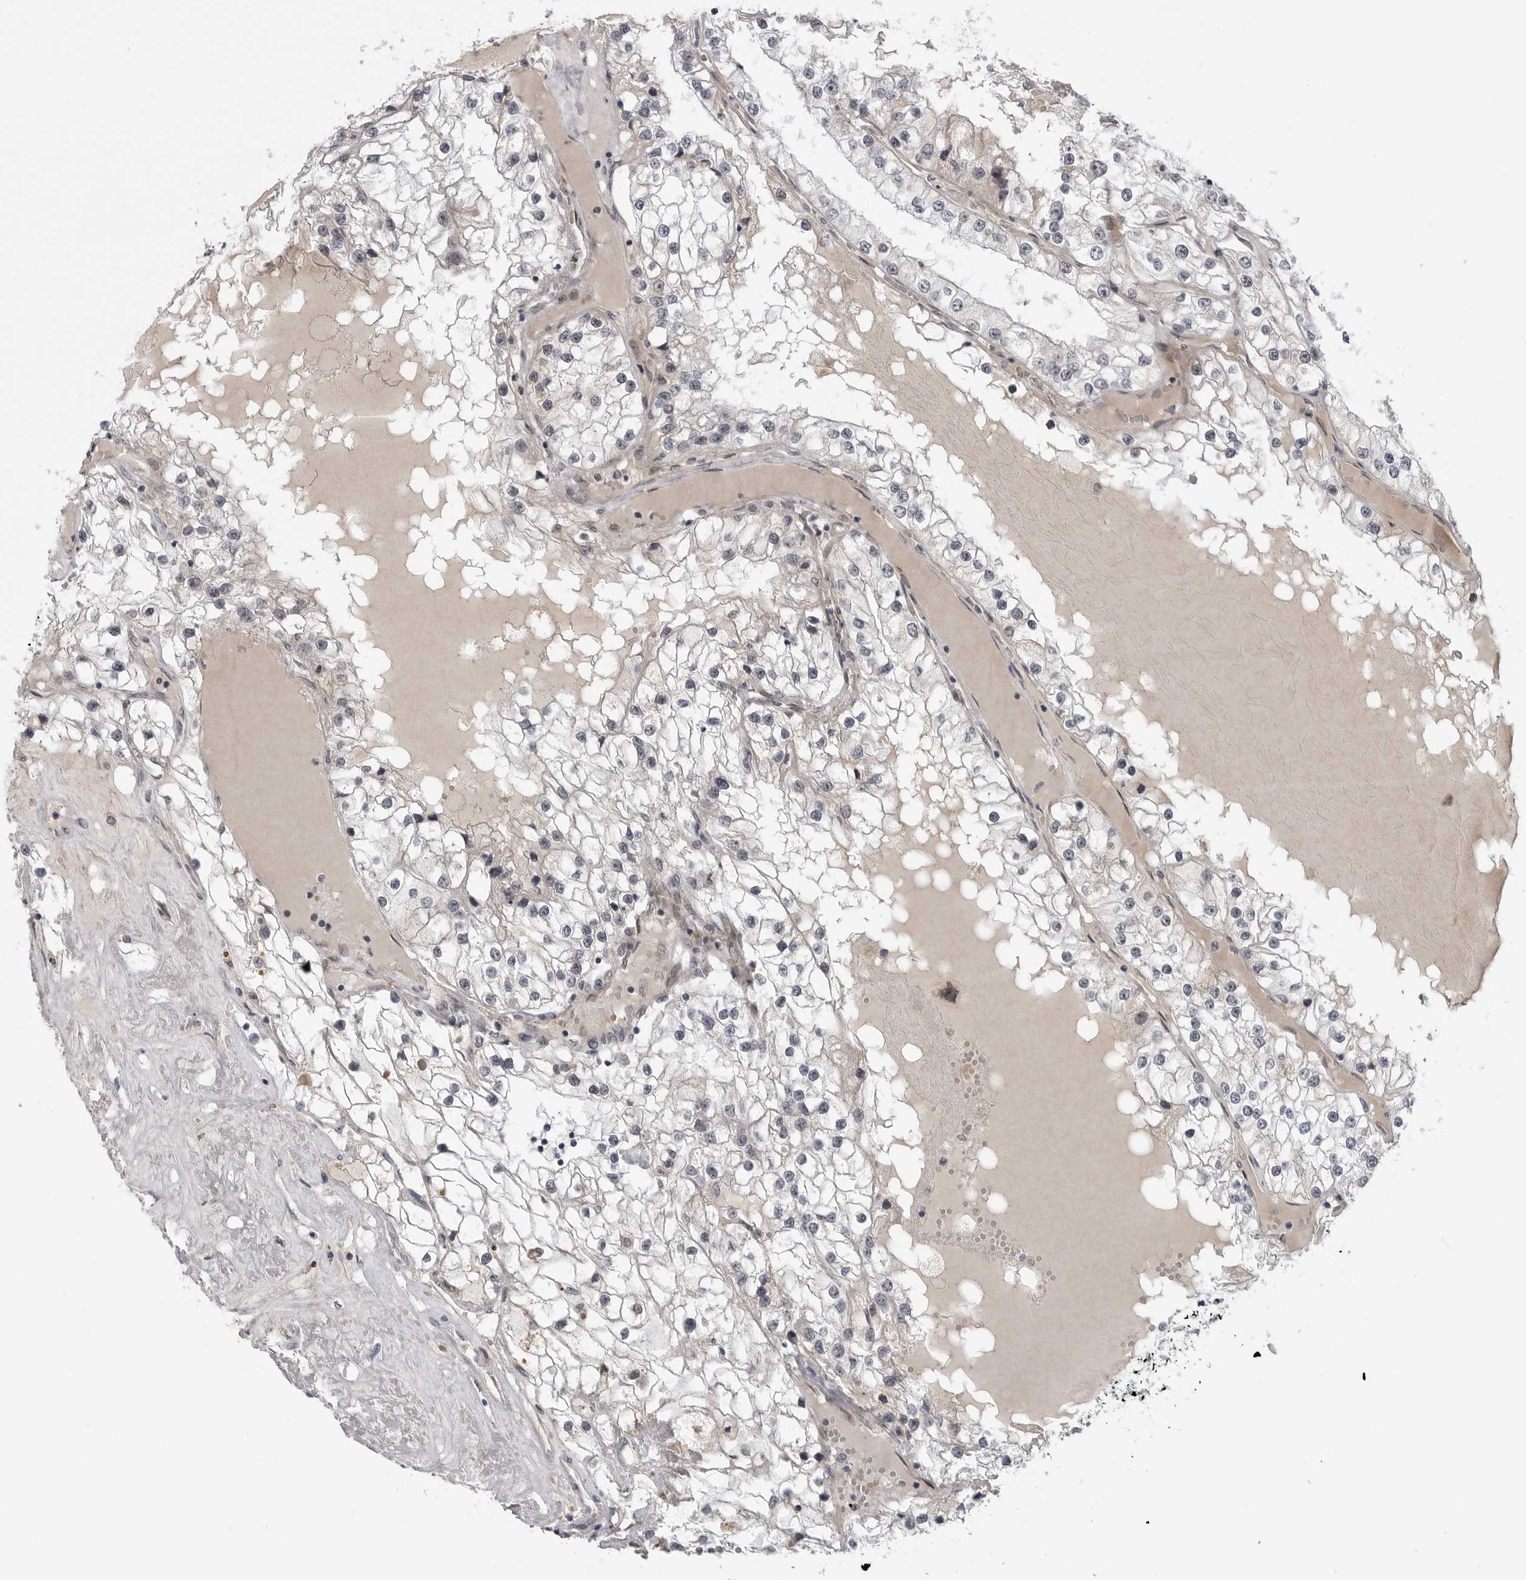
{"staining": {"intensity": "negative", "quantity": "none", "location": "none"}, "tissue": "renal cancer", "cell_type": "Tumor cells", "image_type": "cancer", "snomed": [{"axis": "morphology", "description": "Adenocarcinoma, NOS"}, {"axis": "topography", "description": "Kidney"}], "caption": "Tumor cells are negative for brown protein staining in renal cancer.", "gene": "LRRC45", "patient": {"sex": "male", "age": 68}}